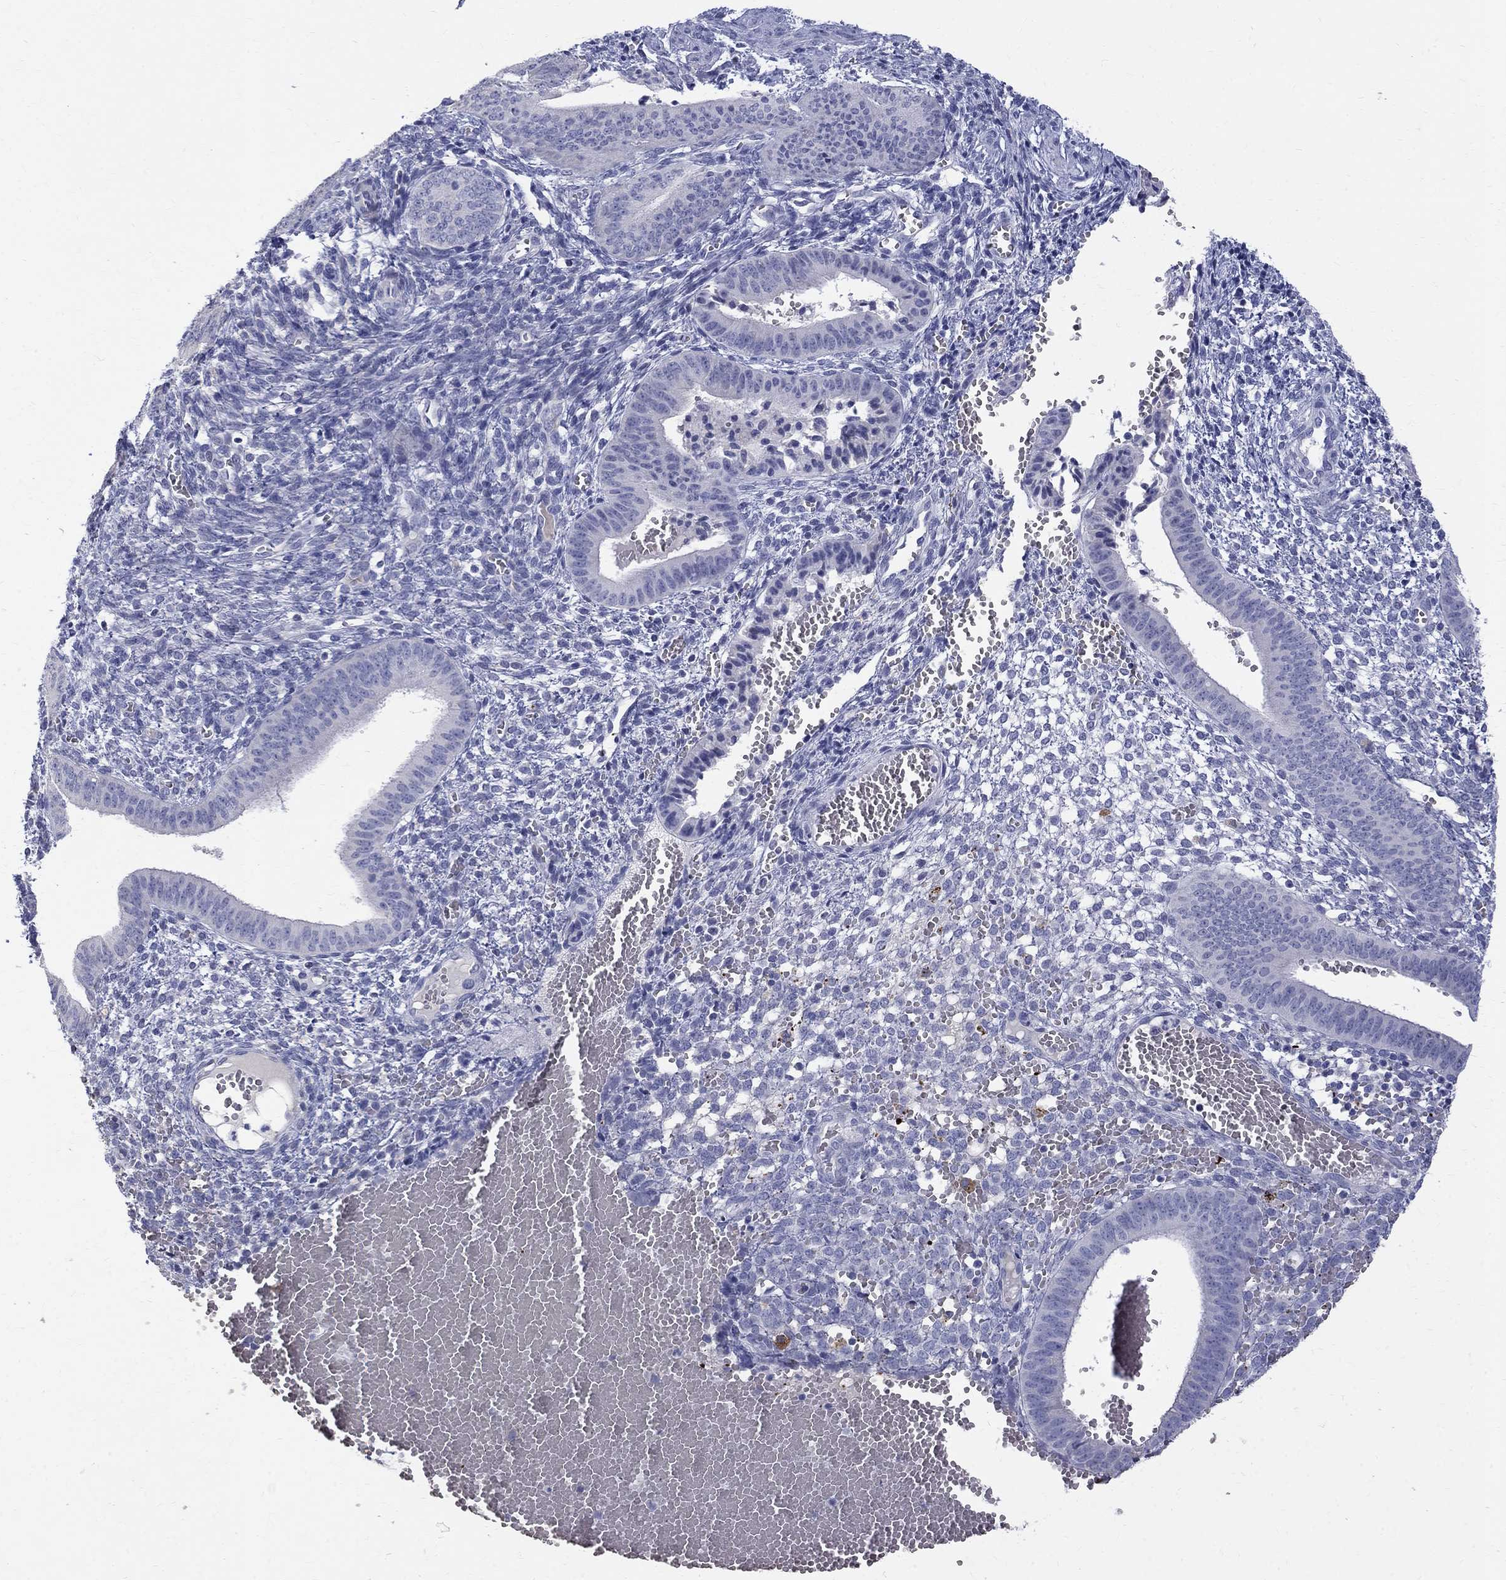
{"staining": {"intensity": "negative", "quantity": "none", "location": "none"}, "tissue": "endometrium", "cell_type": "Cells in endometrial stroma", "image_type": "normal", "snomed": [{"axis": "morphology", "description": "Normal tissue, NOS"}, {"axis": "topography", "description": "Endometrium"}], "caption": "Endometrium was stained to show a protein in brown. There is no significant expression in cells in endometrial stroma. The staining is performed using DAB brown chromogen with nuclei counter-stained in using hematoxylin.", "gene": "AGER", "patient": {"sex": "female", "age": 42}}